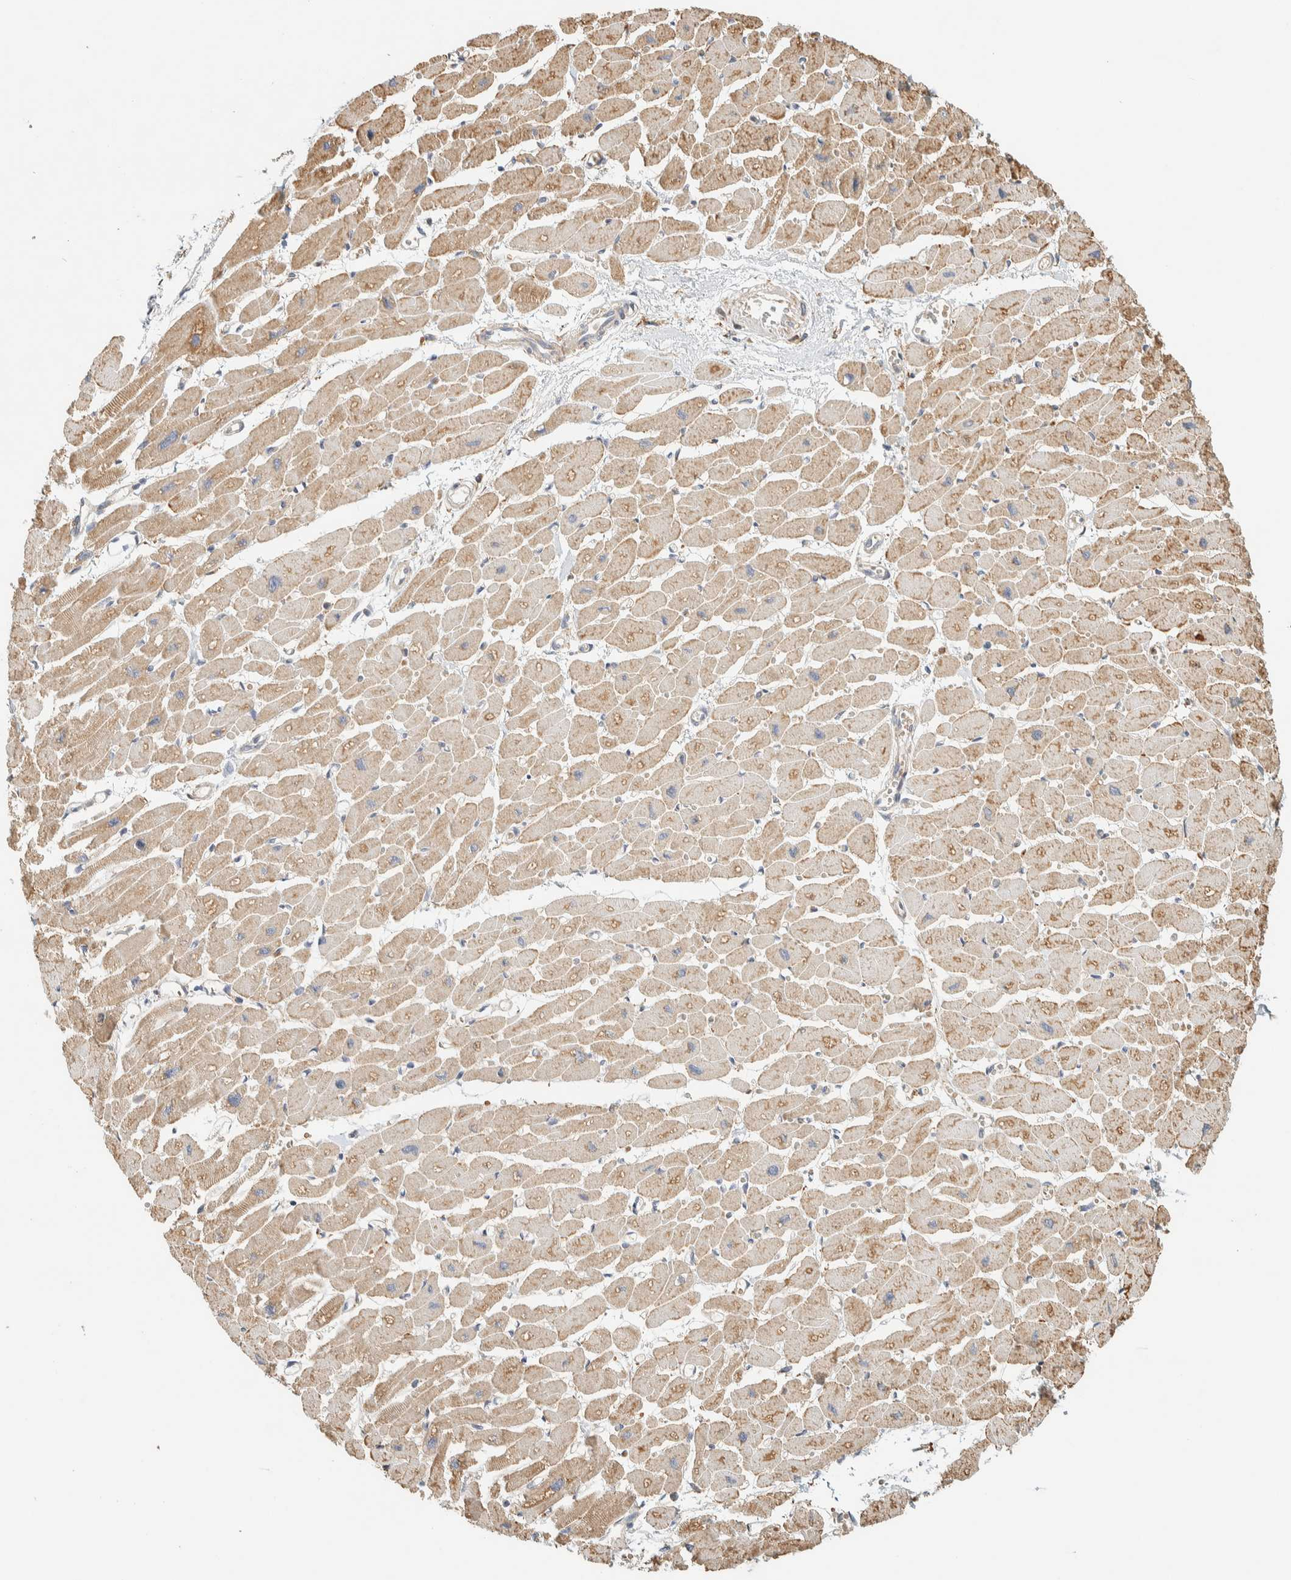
{"staining": {"intensity": "moderate", "quantity": ">75%", "location": "cytoplasmic/membranous"}, "tissue": "heart muscle", "cell_type": "Cardiomyocytes", "image_type": "normal", "snomed": [{"axis": "morphology", "description": "Normal tissue, NOS"}, {"axis": "topography", "description": "Heart"}], "caption": "A medium amount of moderate cytoplasmic/membranous positivity is seen in about >75% of cardiomyocytes in unremarkable heart muscle. (Stains: DAB (3,3'-diaminobenzidine) in brown, nuclei in blue, Microscopy: brightfield microscopy at high magnification).", "gene": "RAB11FIP1", "patient": {"sex": "female", "age": 54}}